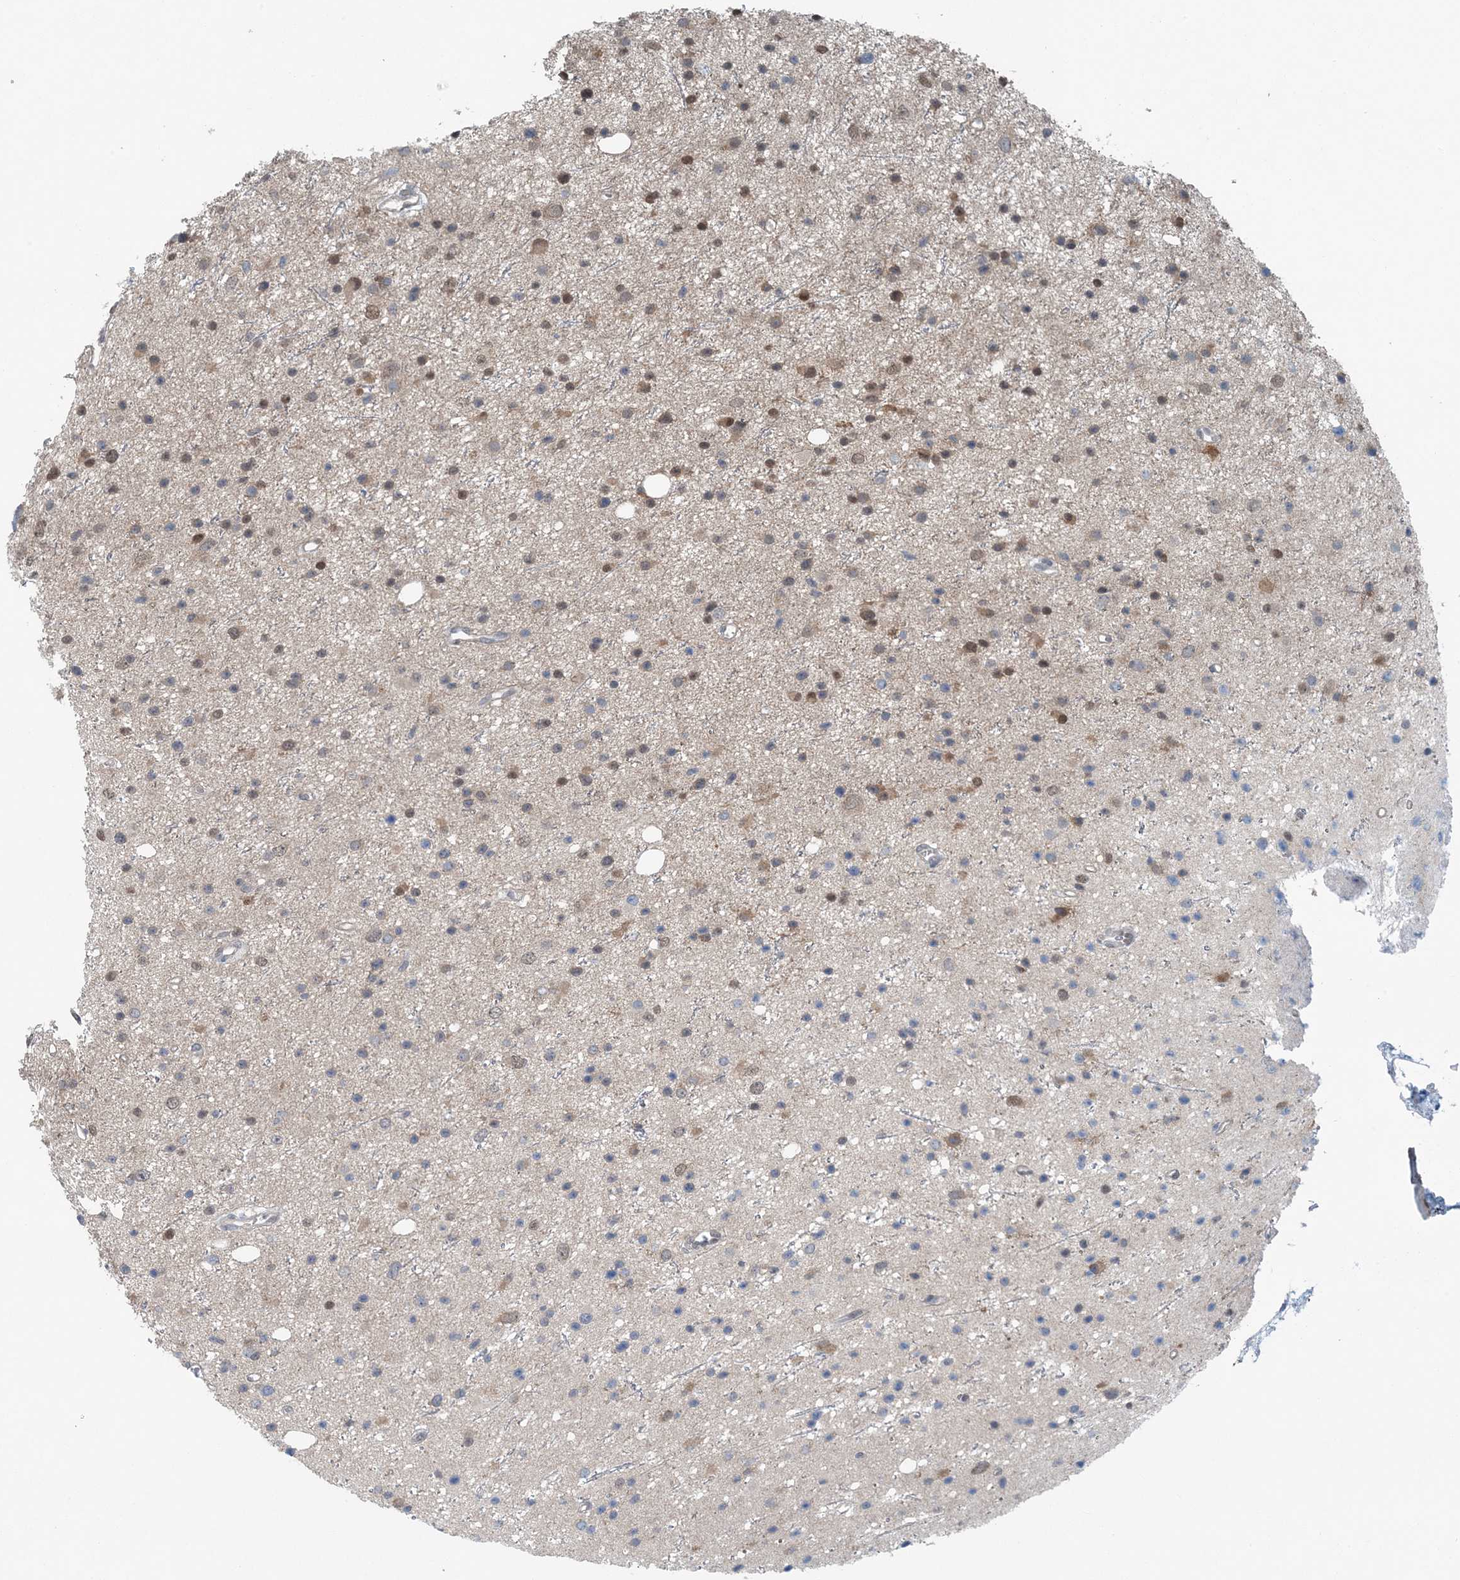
{"staining": {"intensity": "moderate", "quantity": "25%-75%", "location": "nuclear"}, "tissue": "glioma", "cell_type": "Tumor cells", "image_type": "cancer", "snomed": [{"axis": "morphology", "description": "Glioma, malignant, Low grade"}, {"axis": "topography", "description": "Cerebral cortex"}], "caption": "Brown immunohistochemical staining in low-grade glioma (malignant) exhibits moderate nuclear expression in approximately 25%-75% of tumor cells.", "gene": "HIKESHI", "patient": {"sex": "female", "age": 39}}